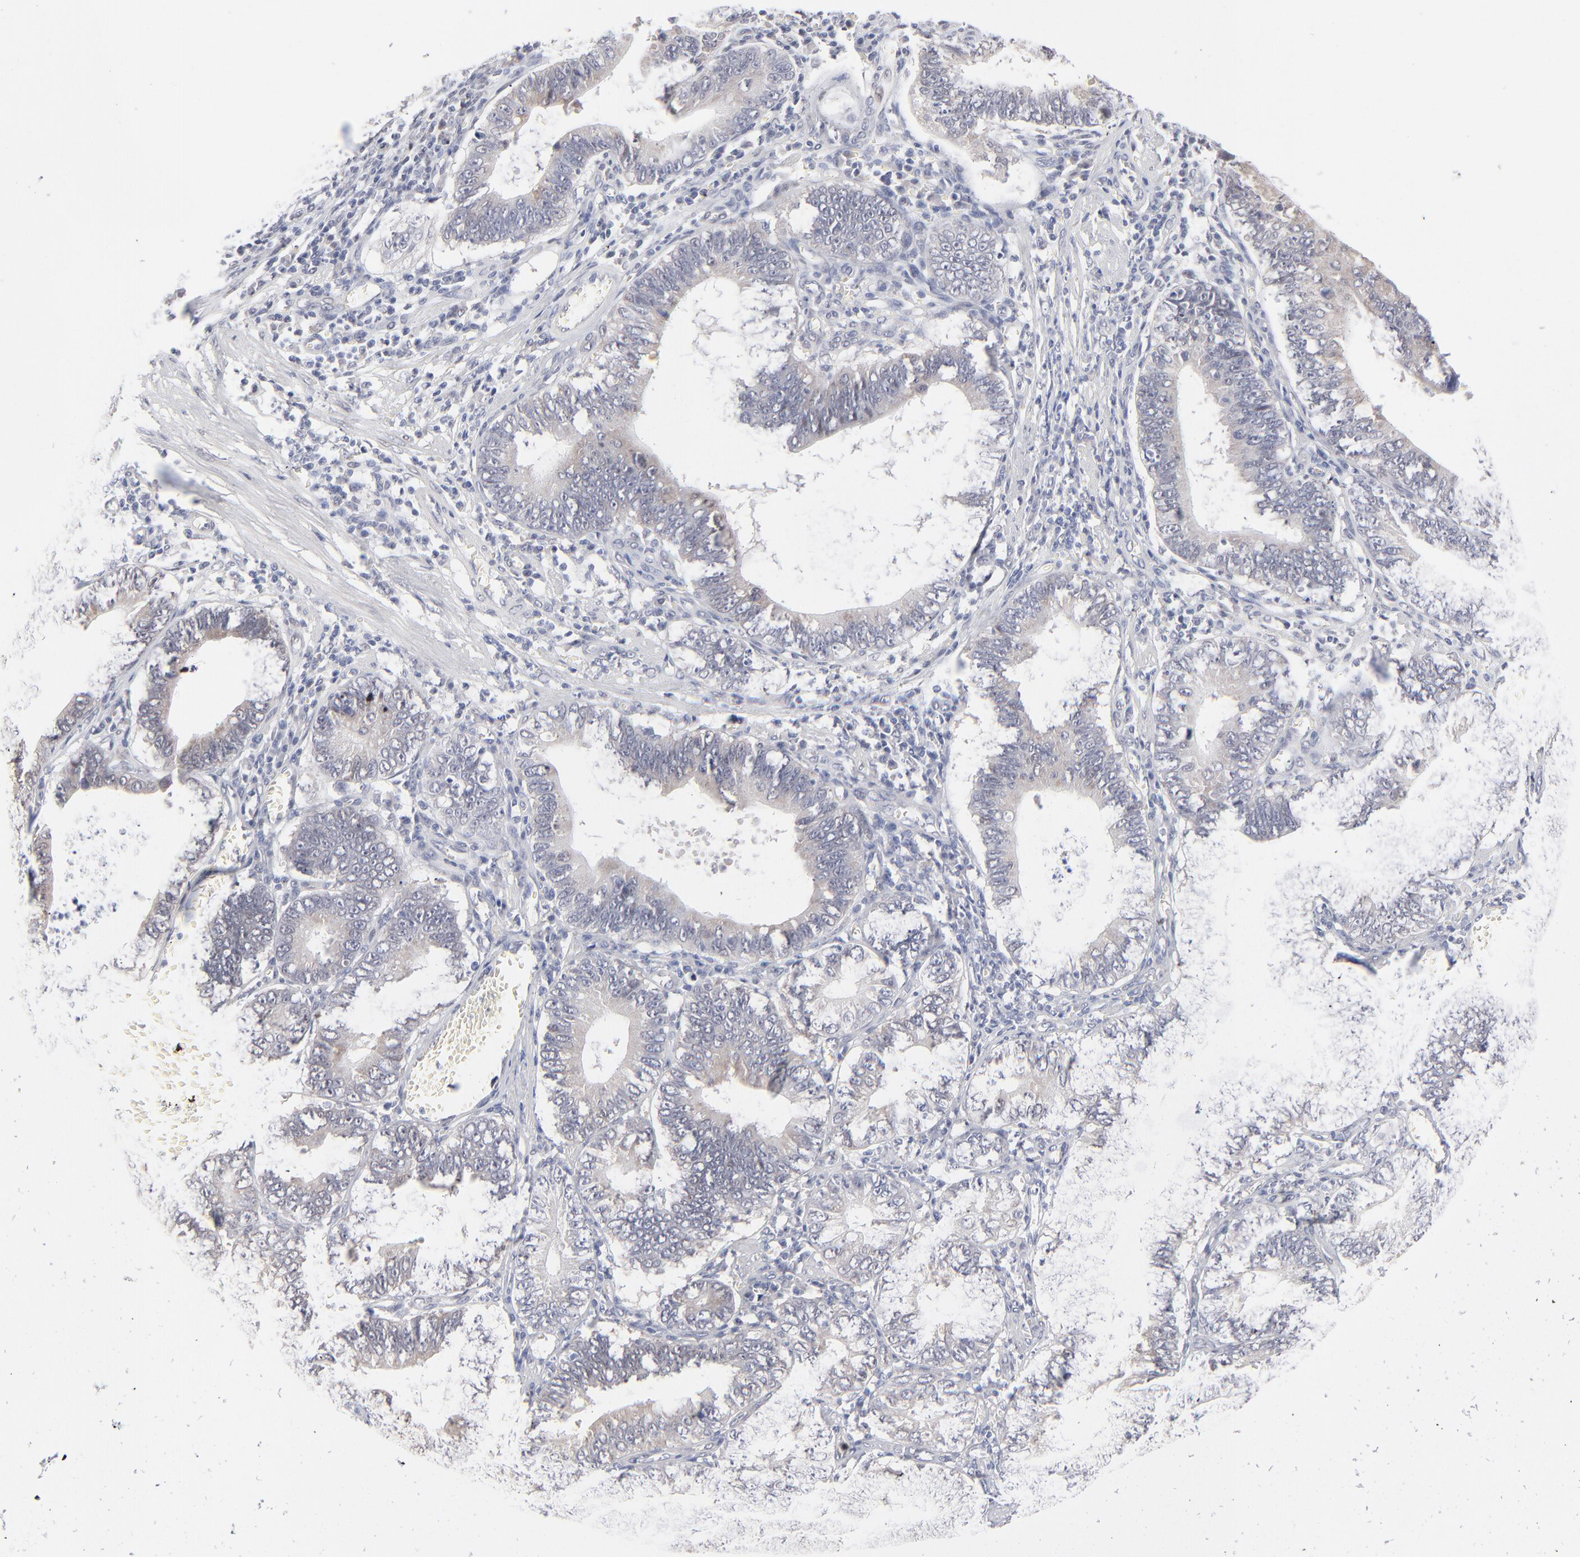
{"staining": {"intensity": "moderate", "quantity": "25%-75%", "location": "cytoplasmic/membranous"}, "tissue": "stomach cancer", "cell_type": "Tumor cells", "image_type": "cancer", "snomed": [{"axis": "morphology", "description": "Adenocarcinoma, NOS"}, {"axis": "topography", "description": "Stomach"}, {"axis": "topography", "description": "Gastric cardia"}], "caption": "Adenocarcinoma (stomach) tissue demonstrates moderate cytoplasmic/membranous staining in about 25%-75% of tumor cells Ihc stains the protein in brown and the nuclei are stained blue.", "gene": "RBM3", "patient": {"sex": "male", "age": 59}}